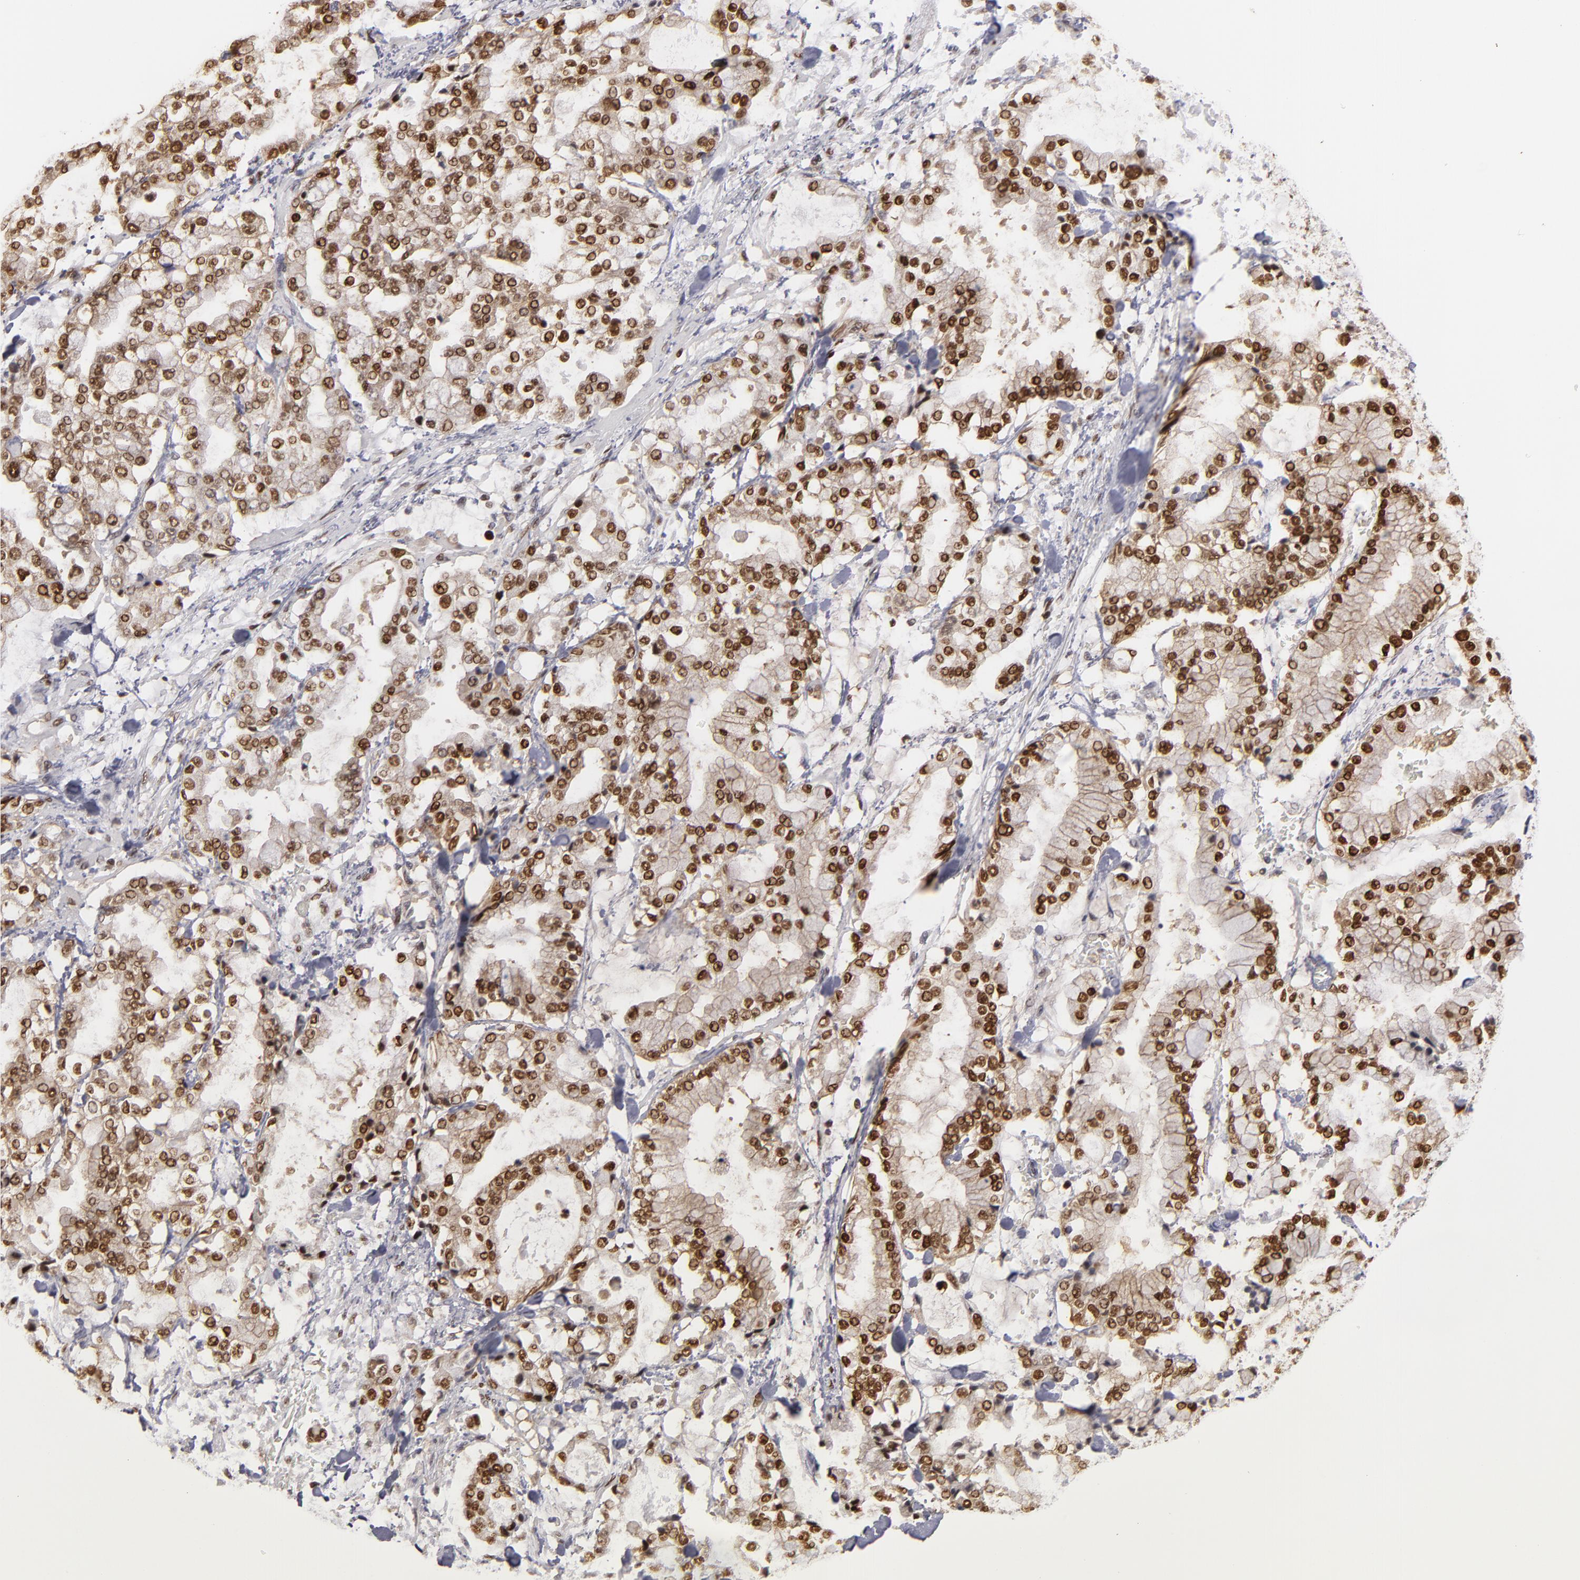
{"staining": {"intensity": "moderate", "quantity": ">75%", "location": "cytoplasmic/membranous,nuclear"}, "tissue": "stomach cancer", "cell_type": "Tumor cells", "image_type": "cancer", "snomed": [{"axis": "morphology", "description": "Normal tissue, NOS"}, {"axis": "morphology", "description": "Adenocarcinoma, NOS"}, {"axis": "topography", "description": "Stomach, upper"}, {"axis": "topography", "description": "Stomach"}], "caption": "About >75% of tumor cells in human stomach adenocarcinoma demonstrate moderate cytoplasmic/membranous and nuclear protein expression as visualized by brown immunohistochemical staining.", "gene": "GSR", "patient": {"sex": "male", "age": 76}}